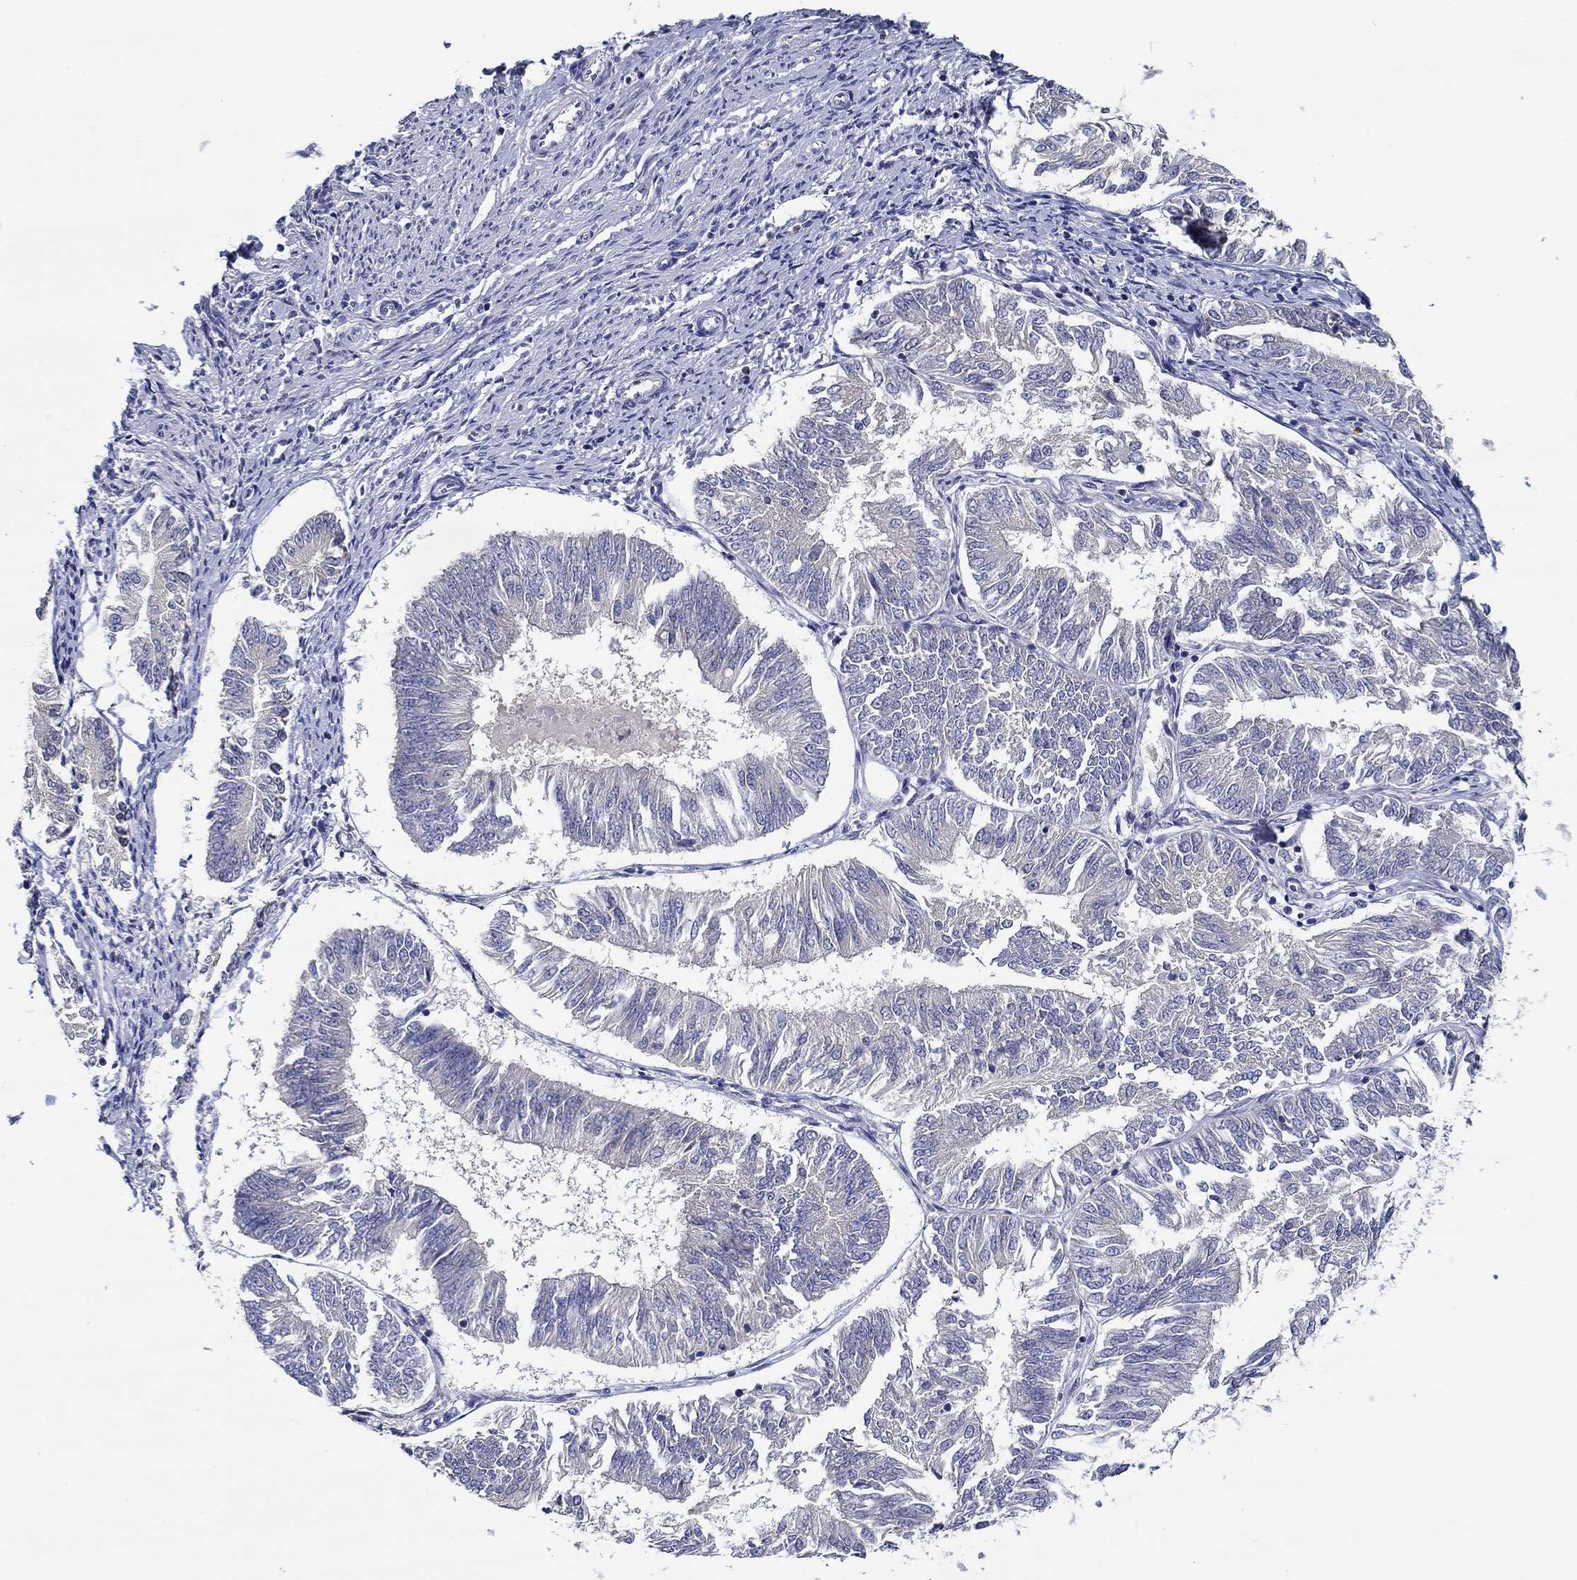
{"staining": {"intensity": "negative", "quantity": "none", "location": "none"}, "tissue": "endometrial cancer", "cell_type": "Tumor cells", "image_type": "cancer", "snomed": [{"axis": "morphology", "description": "Adenocarcinoma, NOS"}, {"axis": "topography", "description": "Endometrium"}], "caption": "High magnification brightfield microscopy of endometrial cancer stained with DAB (3,3'-diaminobenzidine) (brown) and counterstained with hematoxylin (blue): tumor cells show no significant staining.", "gene": "CHIT1", "patient": {"sex": "female", "age": 58}}